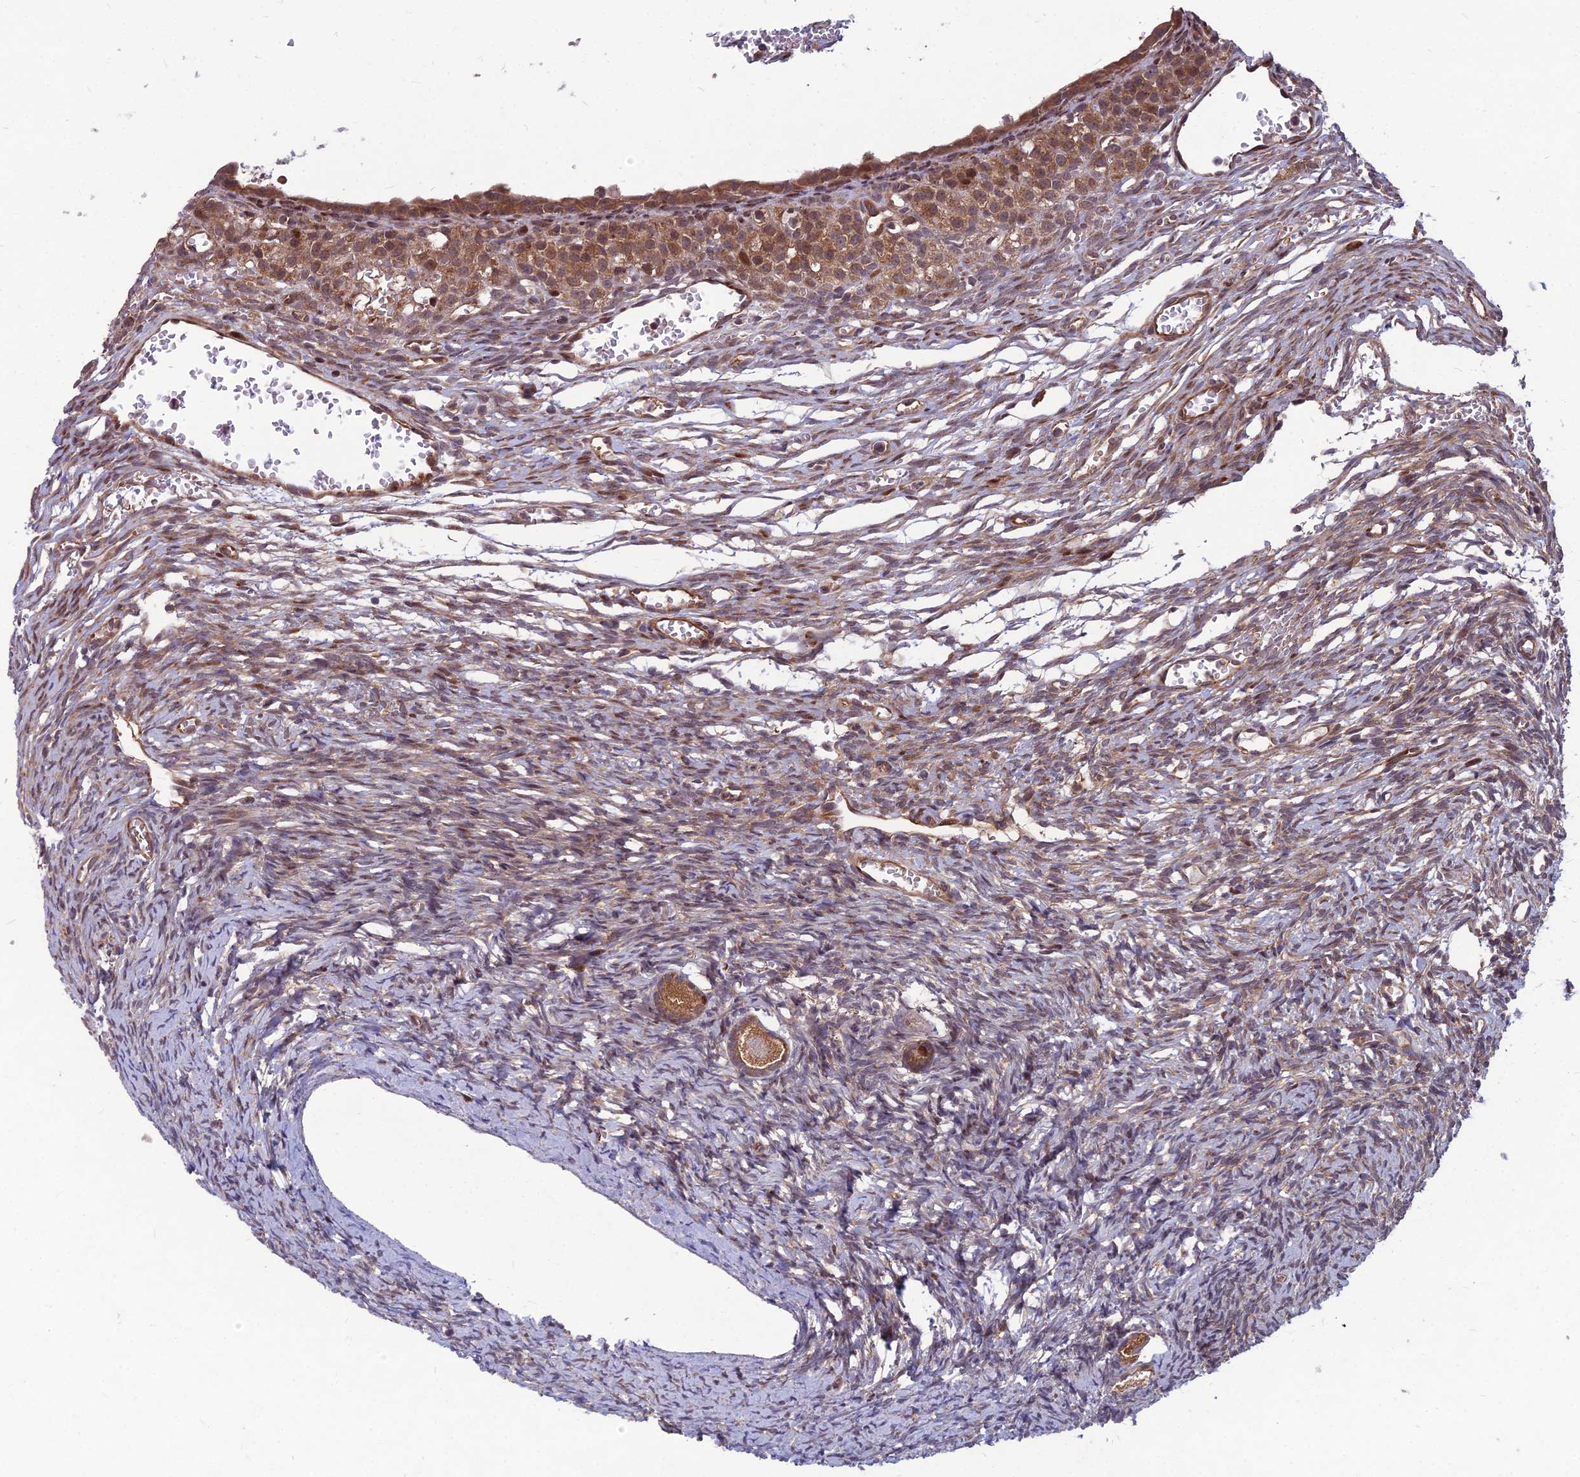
{"staining": {"intensity": "moderate", "quantity": ">75%", "location": "cytoplasmic/membranous"}, "tissue": "ovary", "cell_type": "Follicle cells", "image_type": "normal", "snomed": [{"axis": "morphology", "description": "Normal tissue, NOS"}, {"axis": "topography", "description": "Ovary"}], "caption": "Immunohistochemical staining of unremarkable human ovary reveals moderate cytoplasmic/membranous protein positivity in about >75% of follicle cells.", "gene": "MFSD8", "patient": {"sex": "female", "age": 39}}